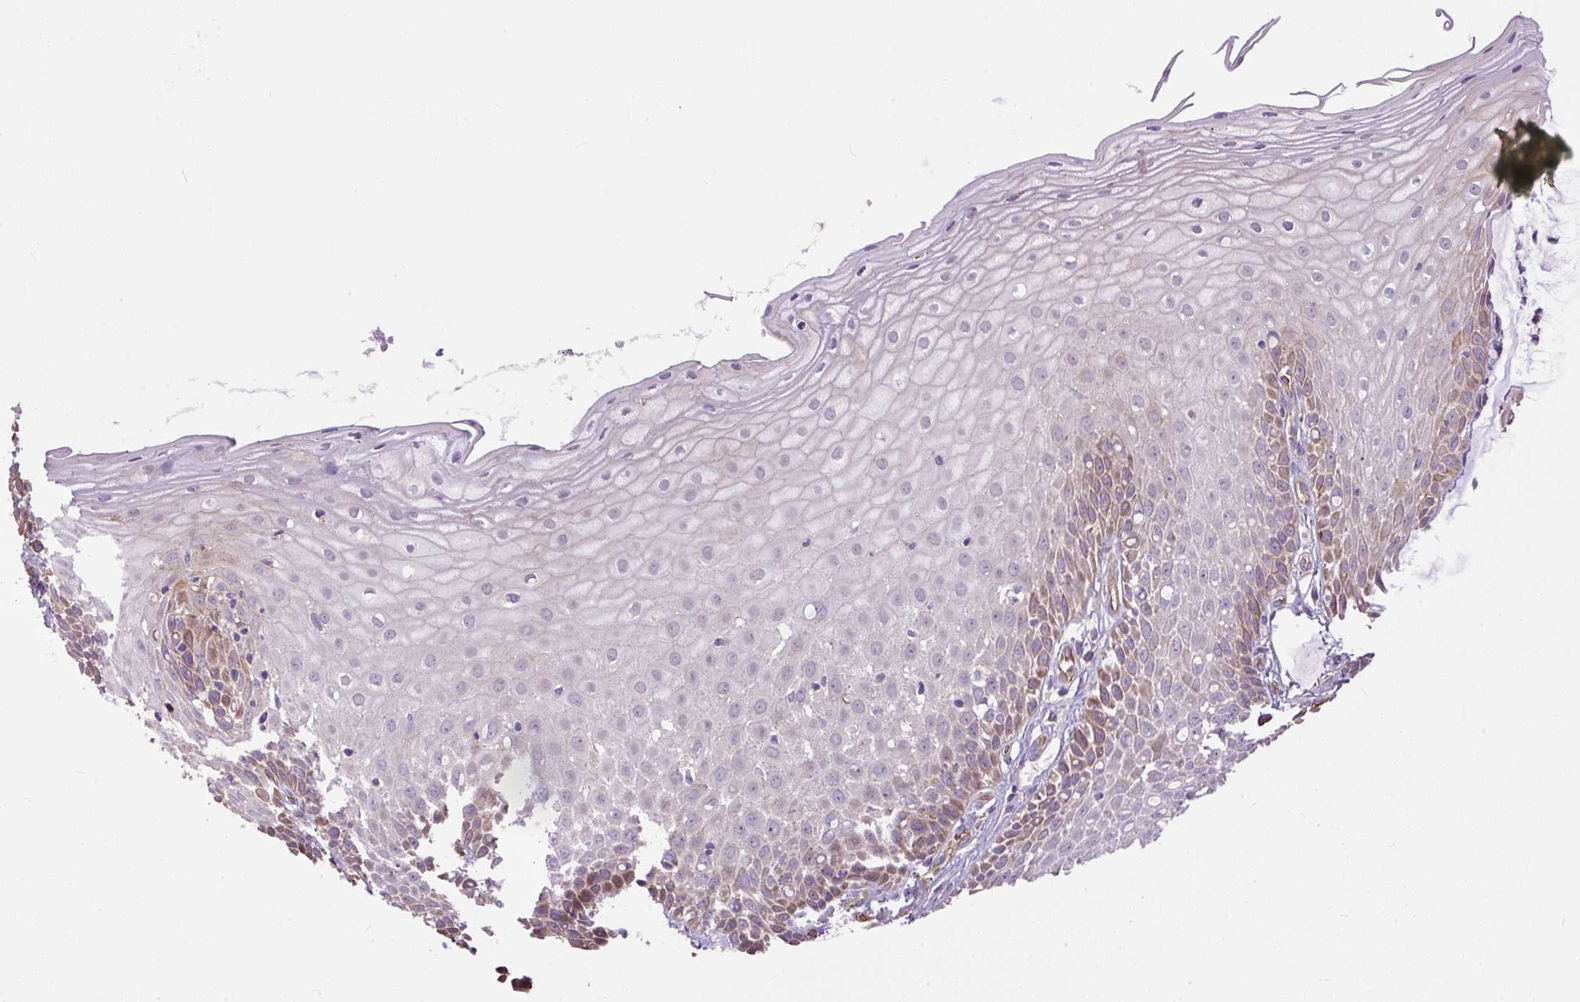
{"staining": {"intensity": "negative", "quantity": "none", "location": "none"}, "tissue": "cervix", "cell_type": "Glandular cells", "image_type": "normal", "snomed": [{"axis": "morphology", "description": "Normal tissue, NOS"}, {"axis": "topography", "description": "Cervix"}], "caption": "DAB (3,3'-diaminobenzidine) immunohistochemical staining of benign human cervix exhibits no significant positivity in glandular cells. (DAB immunohistochemistry (IHC), high magnification).", "gene": "PPME1", "patient": {"sex": "female", "age": 36}}